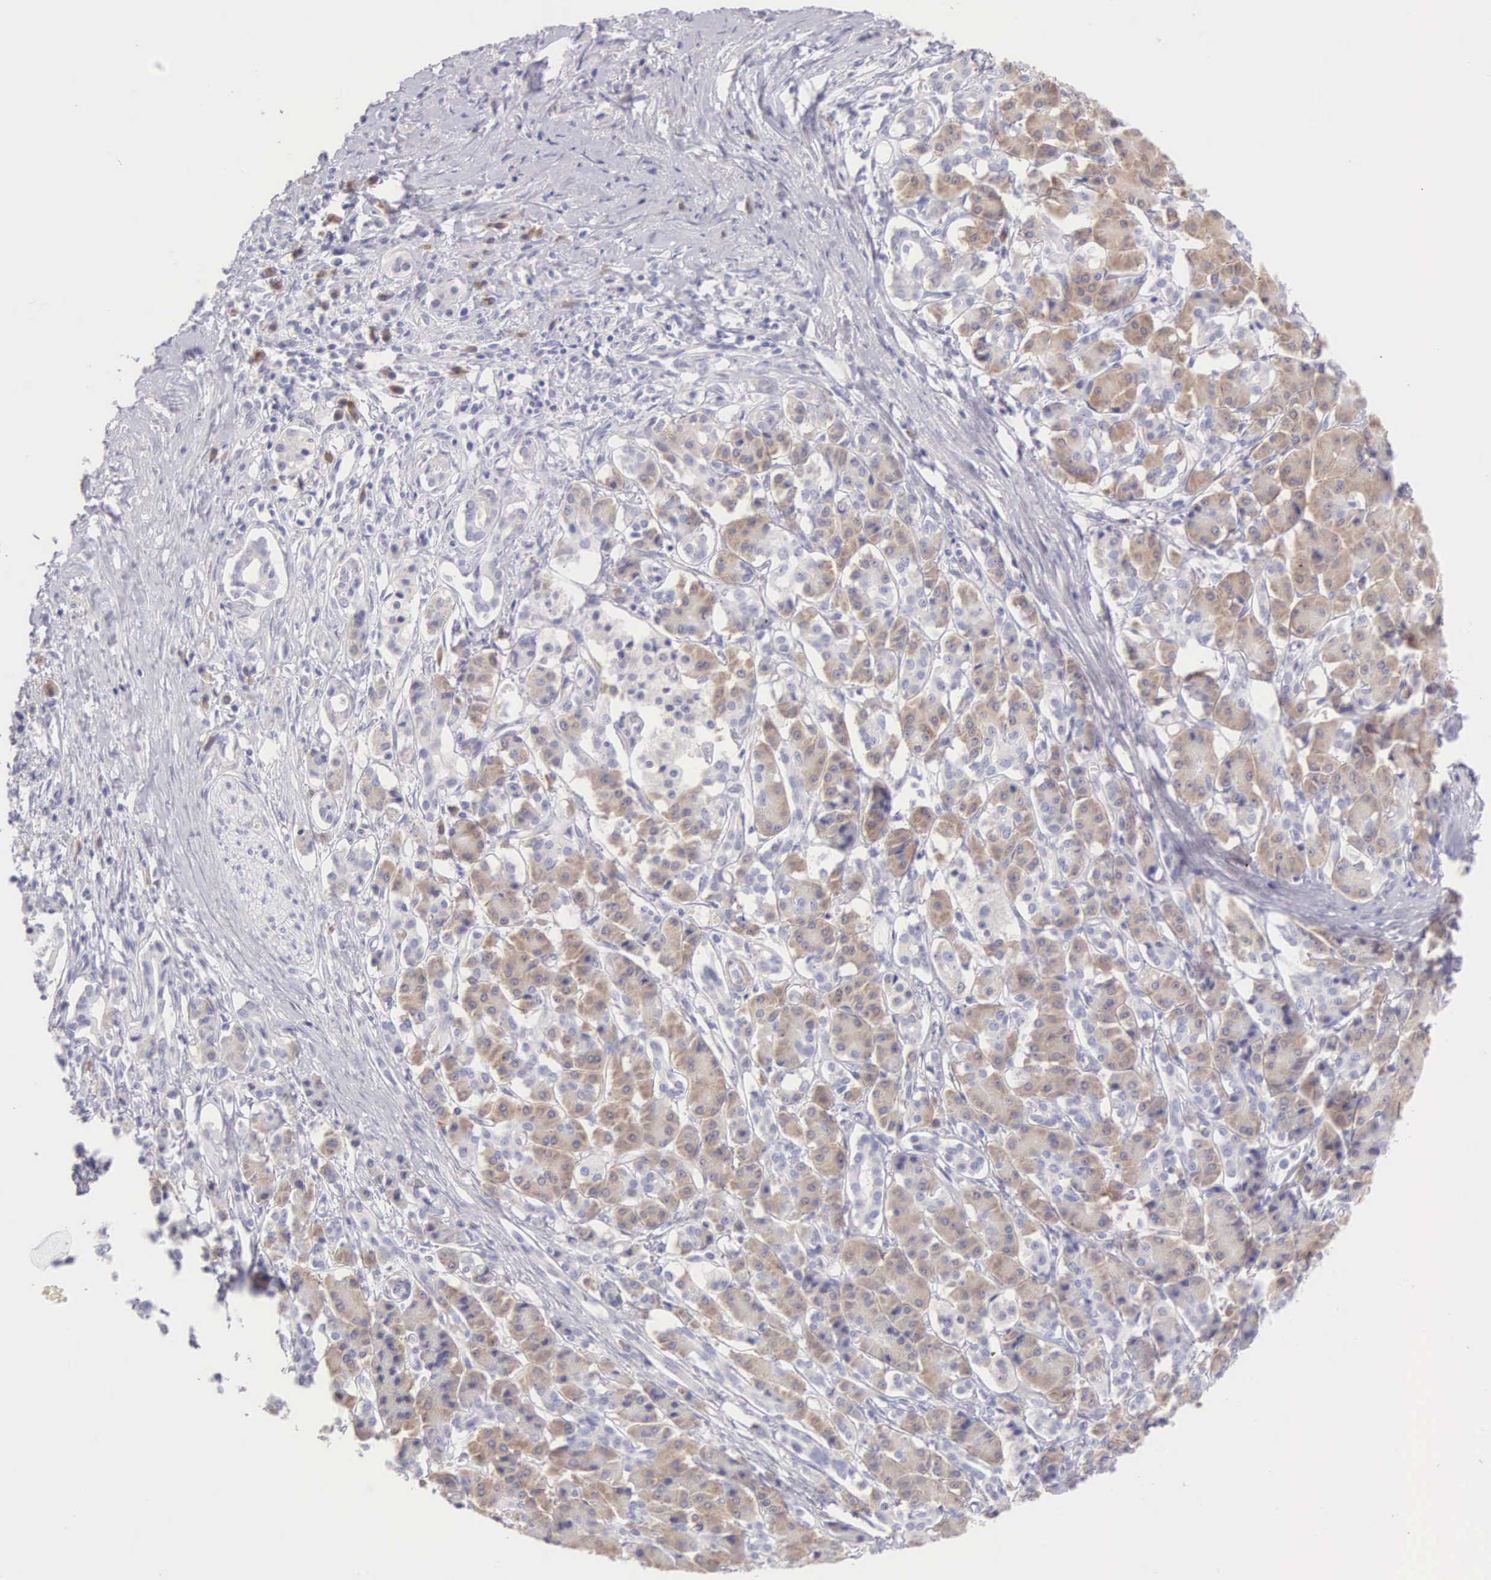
{"staining": {"intensity": "weak", "quantity": "<25%", "location": "cytoplasmic/membranous"}, "tissue": "pancreatic cancer", "cell_type": "Tumor cells", "image_type": "cancer", "snomed": [{"axis": "morphology", "description": "Adenocarcinoma, NOS"}, {"axis": "topography", "description": "Pancreas"}], "caption": "Tumor cells are negative for brown protein staining in pancreatic adenocarcinoma. (IHC, brightfield microscopy, high magnification).", "gene": "ARFGAP3", "patient": {"sex": "male", "age": 59}}